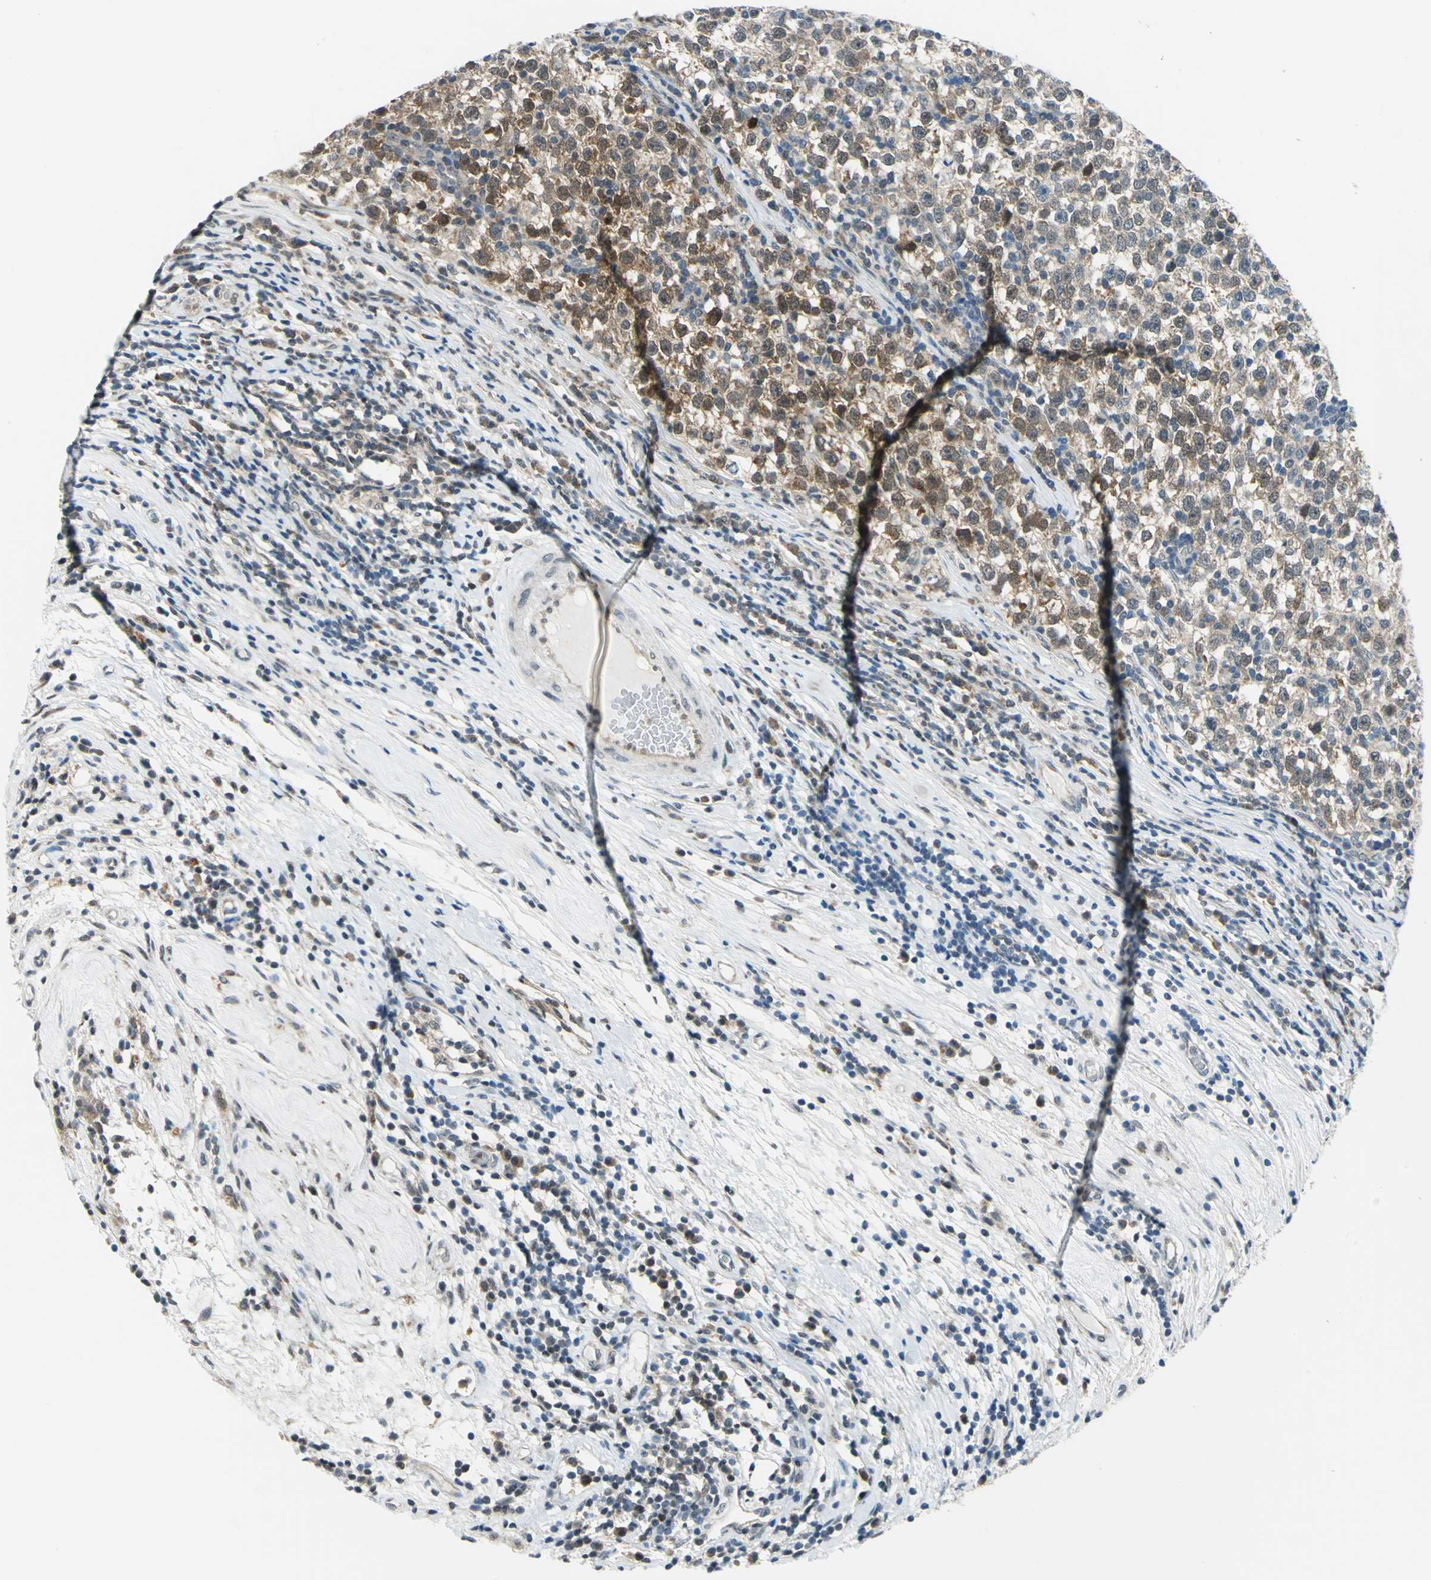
{"staining": {"intensity": "moderate", "quantity": ">75%", "location": "cytoplasmic/membranous,nuclear"}, "tissue": "testis cancer", "cell_type": "Tumor cells", "image_type": "cancer", "snomed": [{"axis": "morphology", "description": "Seminoma, NOS"}, {"axis": "topography", "description": "Testis"}], "caption": "Testis cancer (seminoma) stained with DAB IHC displays medium levels of moderate cytoplasmic/membranous and nuclear positivity in approximately >75% of tumor cells.", "gene": "PIN1", "patient": {"sex": "male", "age": 43}}